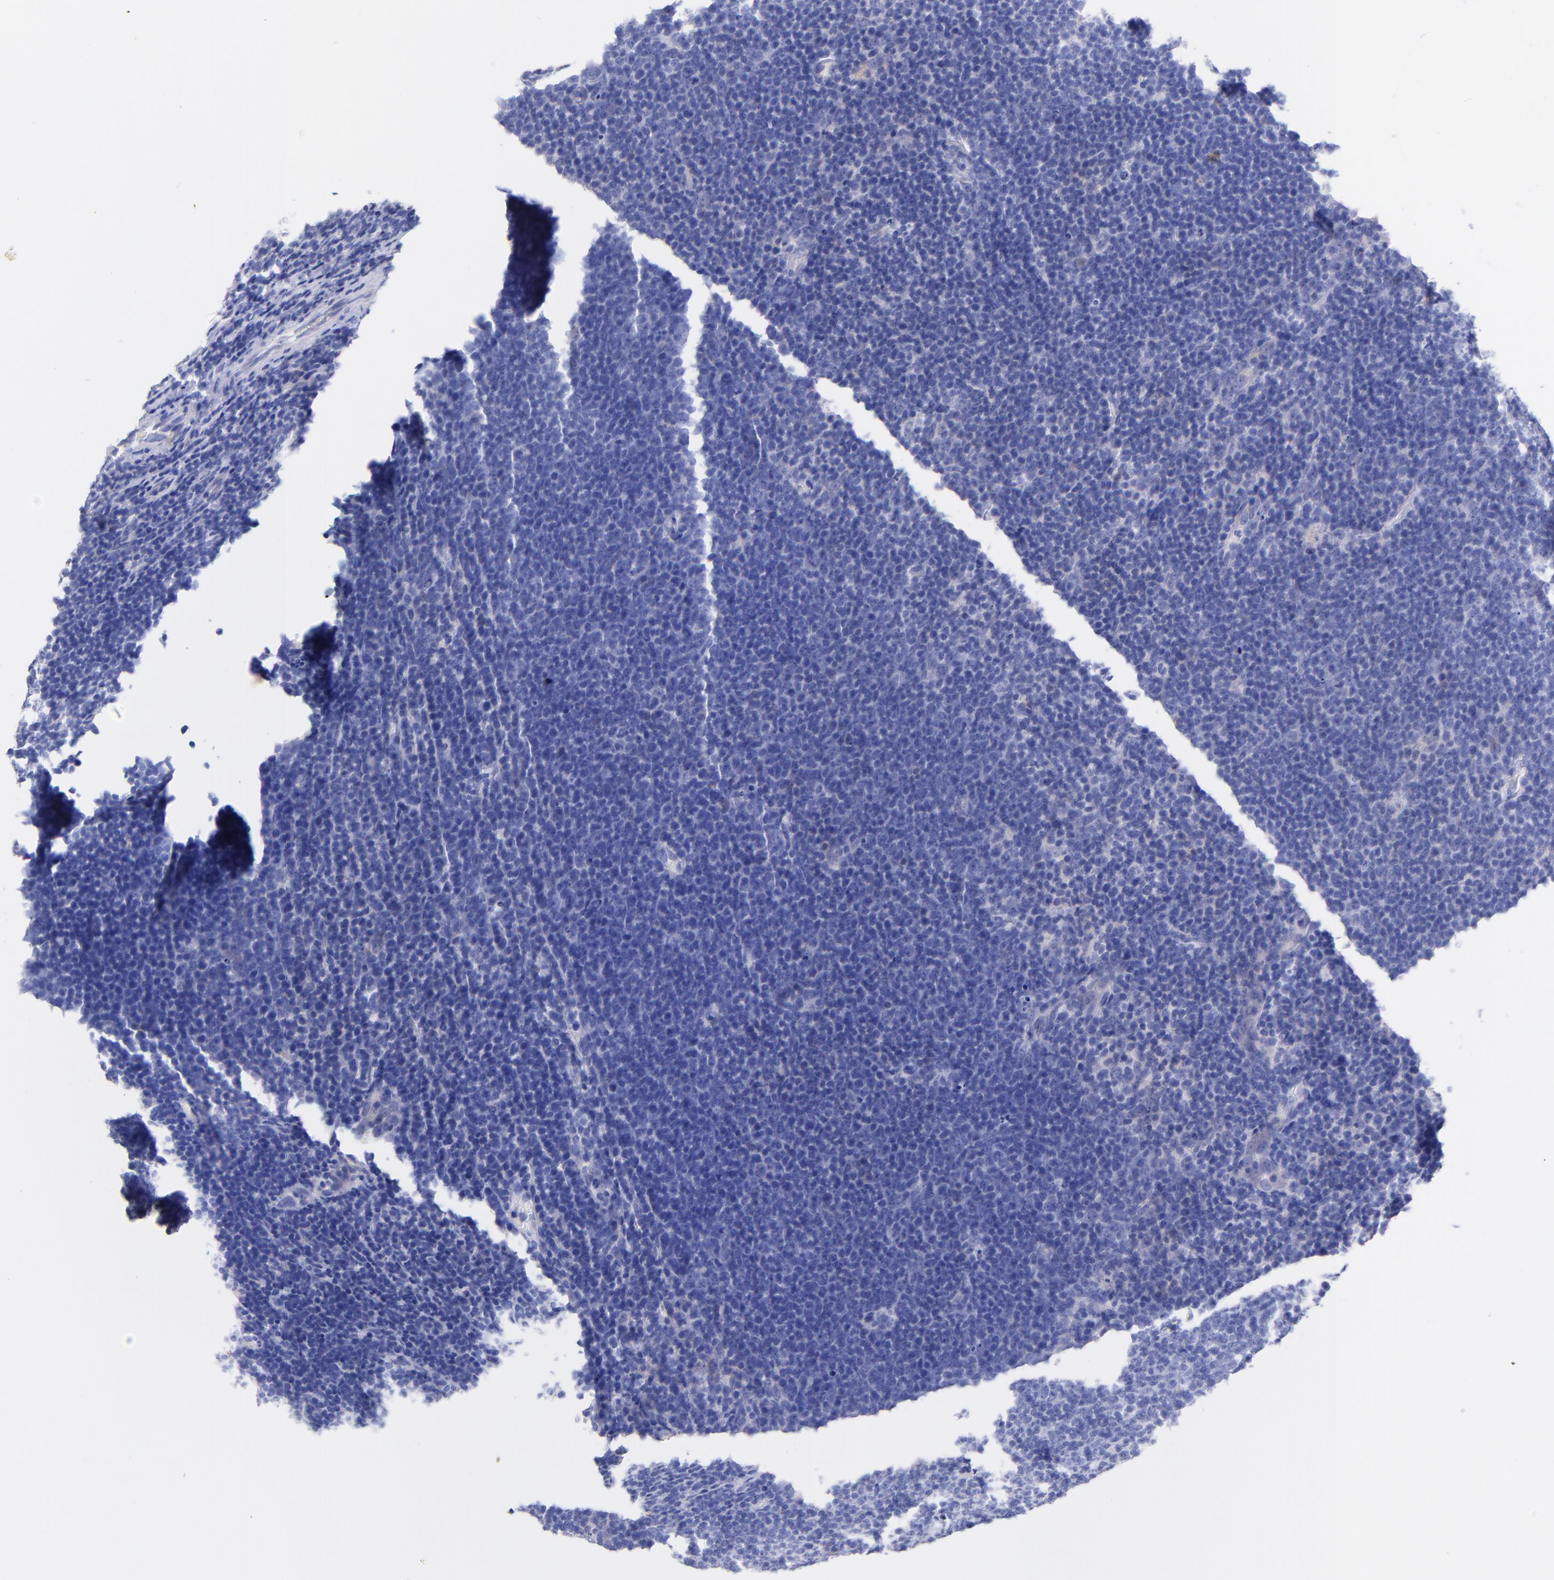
{"staining": {"intensity": "negative", "quantity": "none", "location": "none"}, "tissue": "lymphoma", "cell_type": "Tumor cells", "image_type": "cancer", "snomed": [{"axis": "morphology", "description": "Malignant lymphoma, non-Hodgkin's type, Low grade"}, {"axis": "topography", "description": "Lymph node"}], "caption": "This is an IHC image of human malignant lymphoma, non-Hodgkin's type (low-grade). There is no expression in tumor cells.", "gene": "GPHN", "patient": {"sex": "male", "age": 74}}